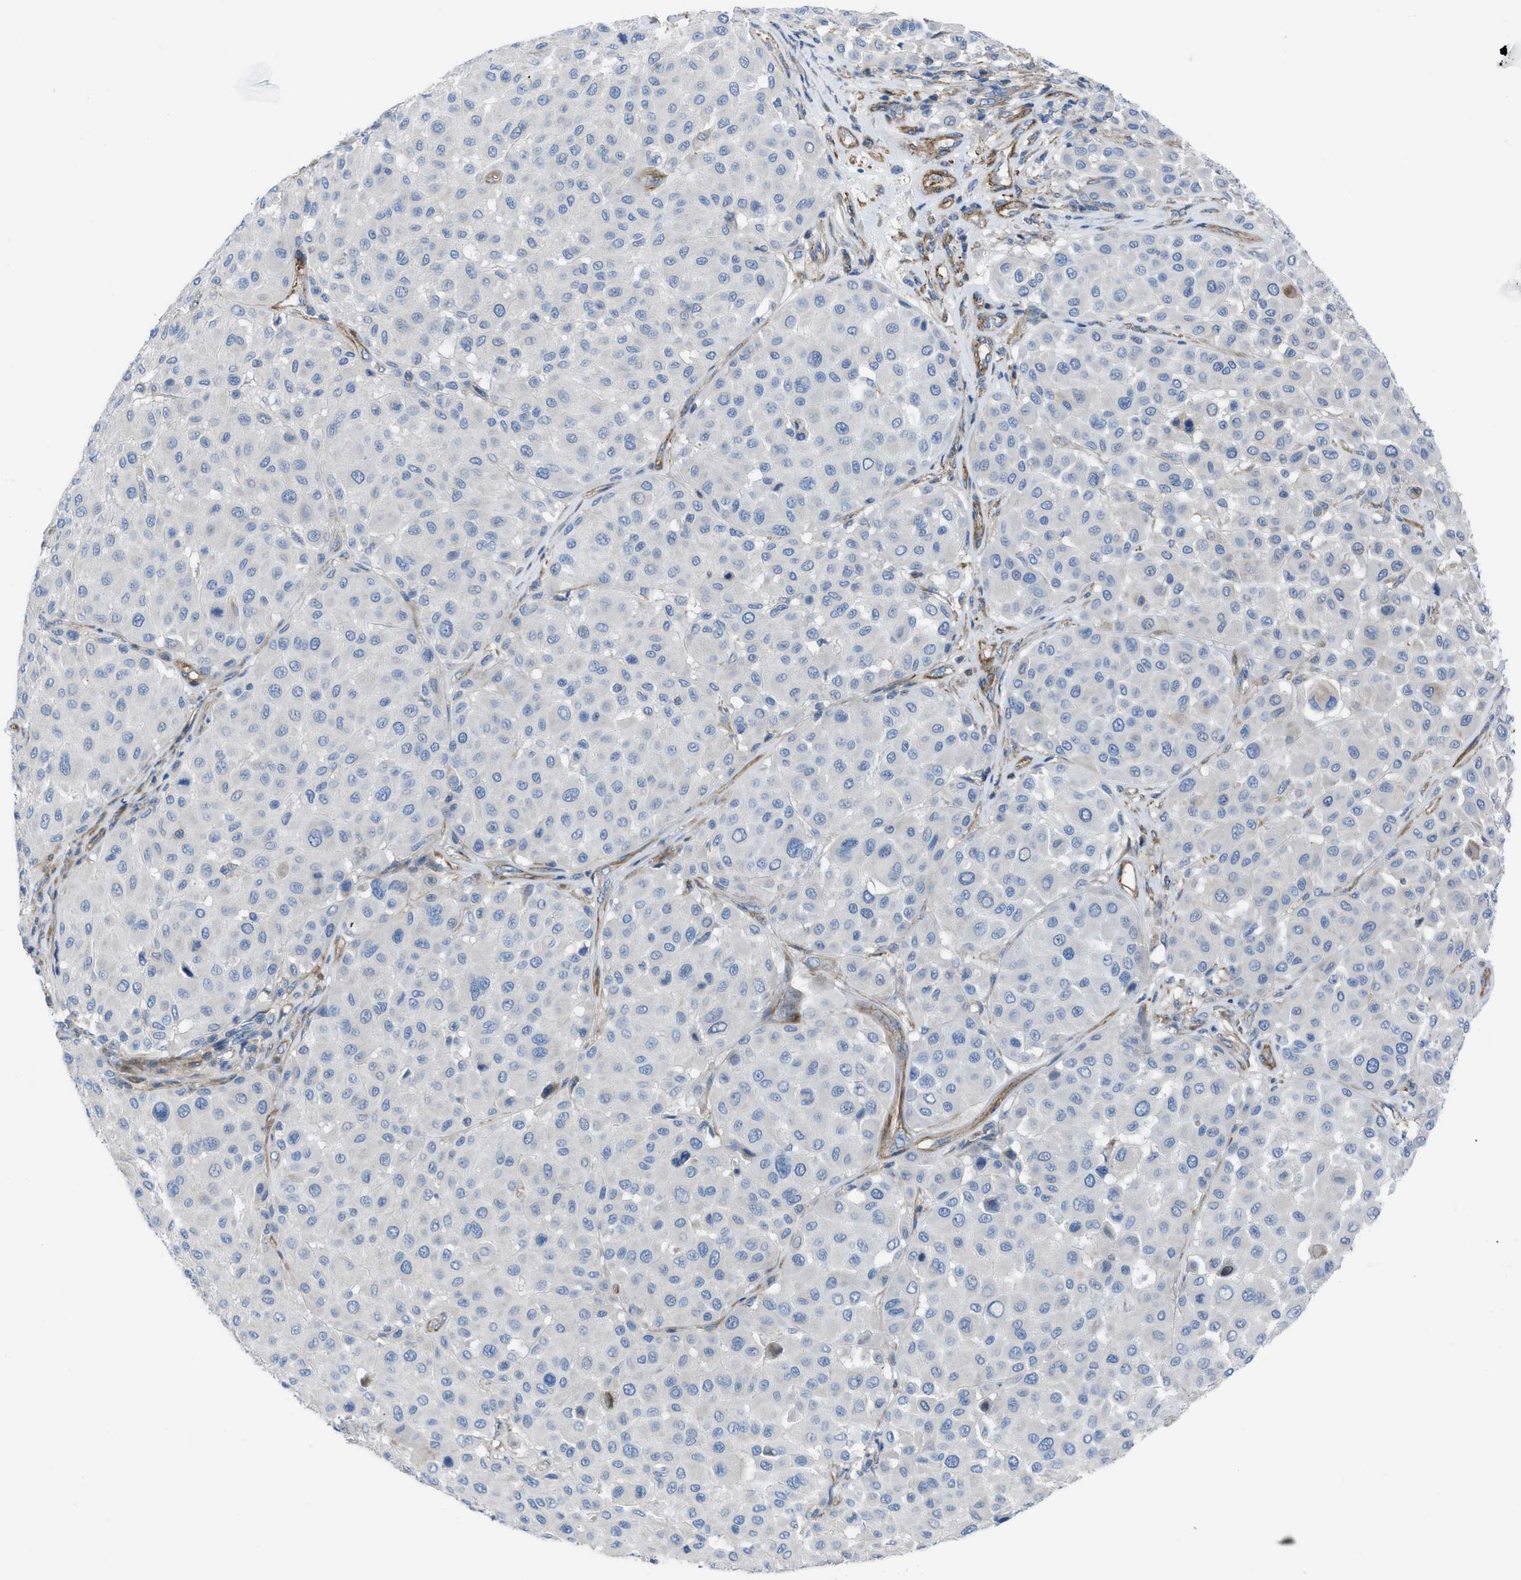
{"staining": {"intensity": "negative", "quantity": "none", "location": "none"}, "tissue": "melanoma", "cell_type": "Tumor cells", "image_type": "cancer", "snomed": [{"axis": "morphology", "description": "Malignant melanoma, Metastatic site"}, {"axis": "topography", "description": "Soft tissue"}], "caption": "Histopathology image shows no significant protein expression in tumor cells of malignant melanoma (metastatic site).", "gene": "KCNH7", "patient": {"sex": "male", "age": 41}}